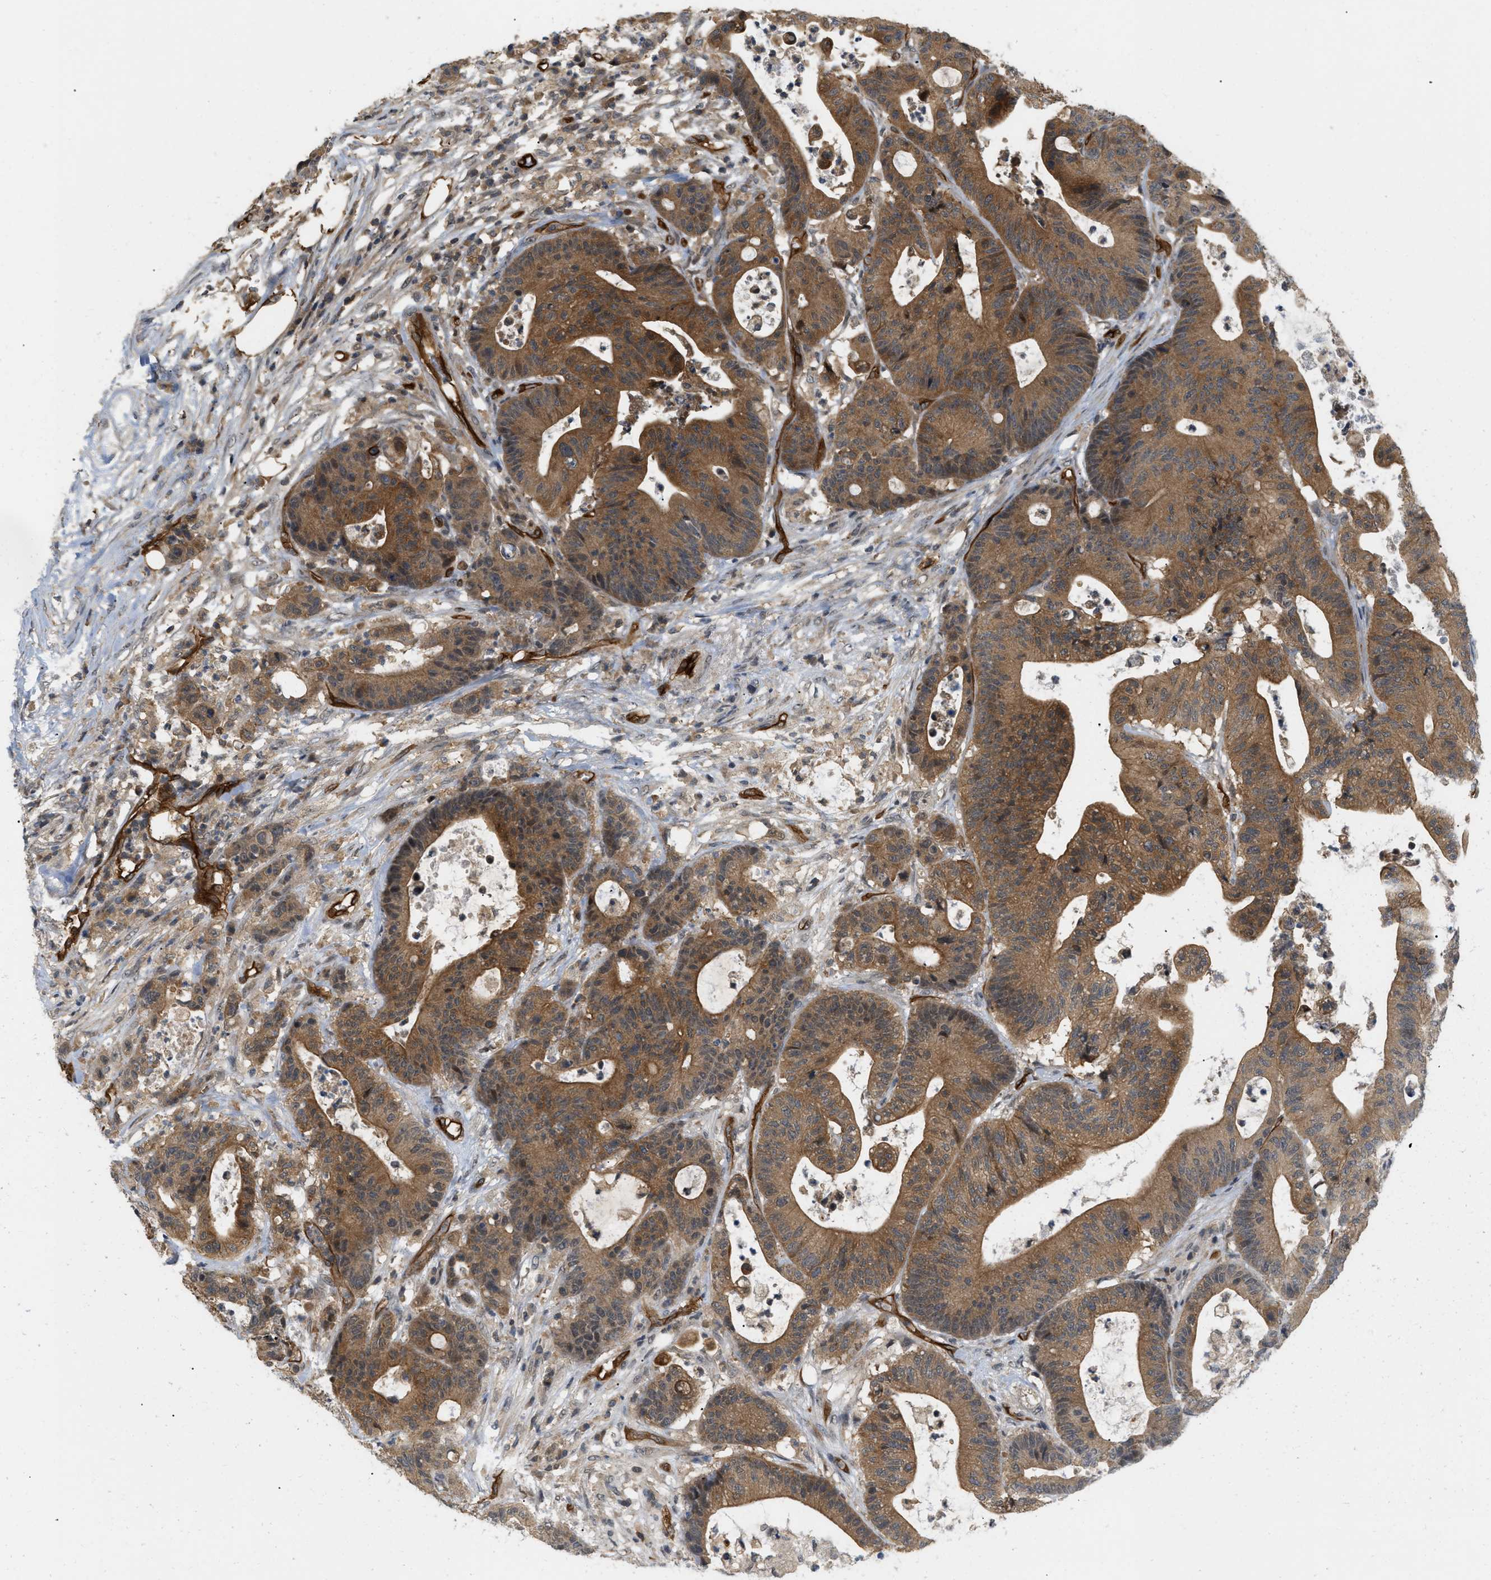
{"staining": {"intensity": "moderate", "quantity": ">75%", "location": "cytoplasmic/membranous"}, "tissue": "colorectal cancer", "cell_type": "Tumor cells", "image_type": "cancer", "snomed": [{"axis": "morphology", "description": "Adenocarcinoma, NOS"}, {"axis": "topography", "description": "Colon"}], "caption": "Adenocarcinoma (colorectal) tissue demonstrates moderate cytoplasmic/membranous staining in approximately >75% of tumor cells, visualized by immunohistochemistry.", "gene": "PALMD", "patient": {"sex": "female", "age": 84}}